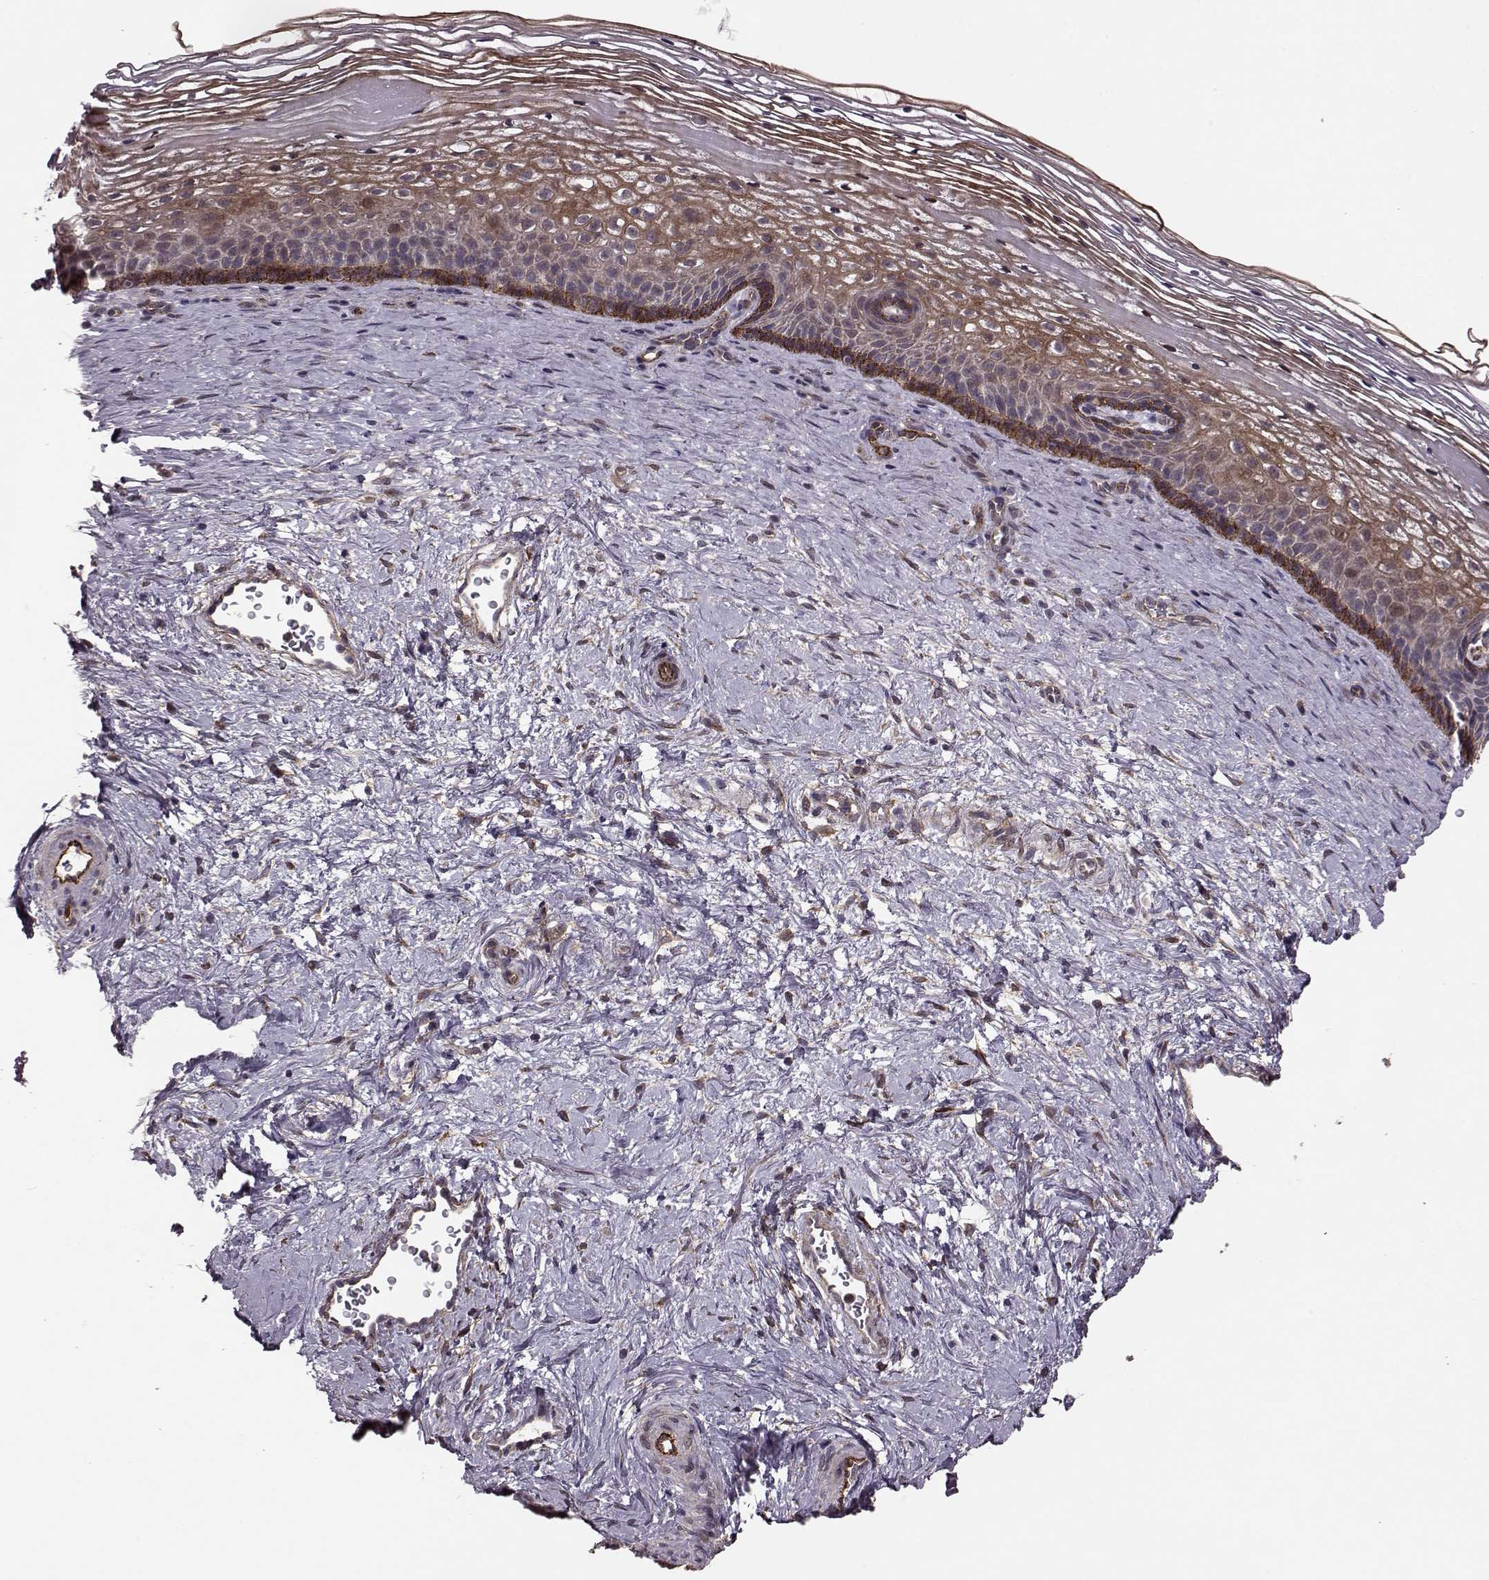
{"staining": {"intensity": "negative", "quantity": "none", "location": "none"}, "tissue": "cervix", "cell_type": "Glandular cells", "image_type": "normal", "snomed": [{"axis": "morphology", "description": "Normal tissue, NOS"}, {"axis": "topography", "description": "Cervix"}], "caption": "IHC histopathology image of benign cervix stained for a protein (brown), which displays no positivity in glandular cells.", "gene": "SYNPO", "patient": {"sex": "female", "age": 34}}